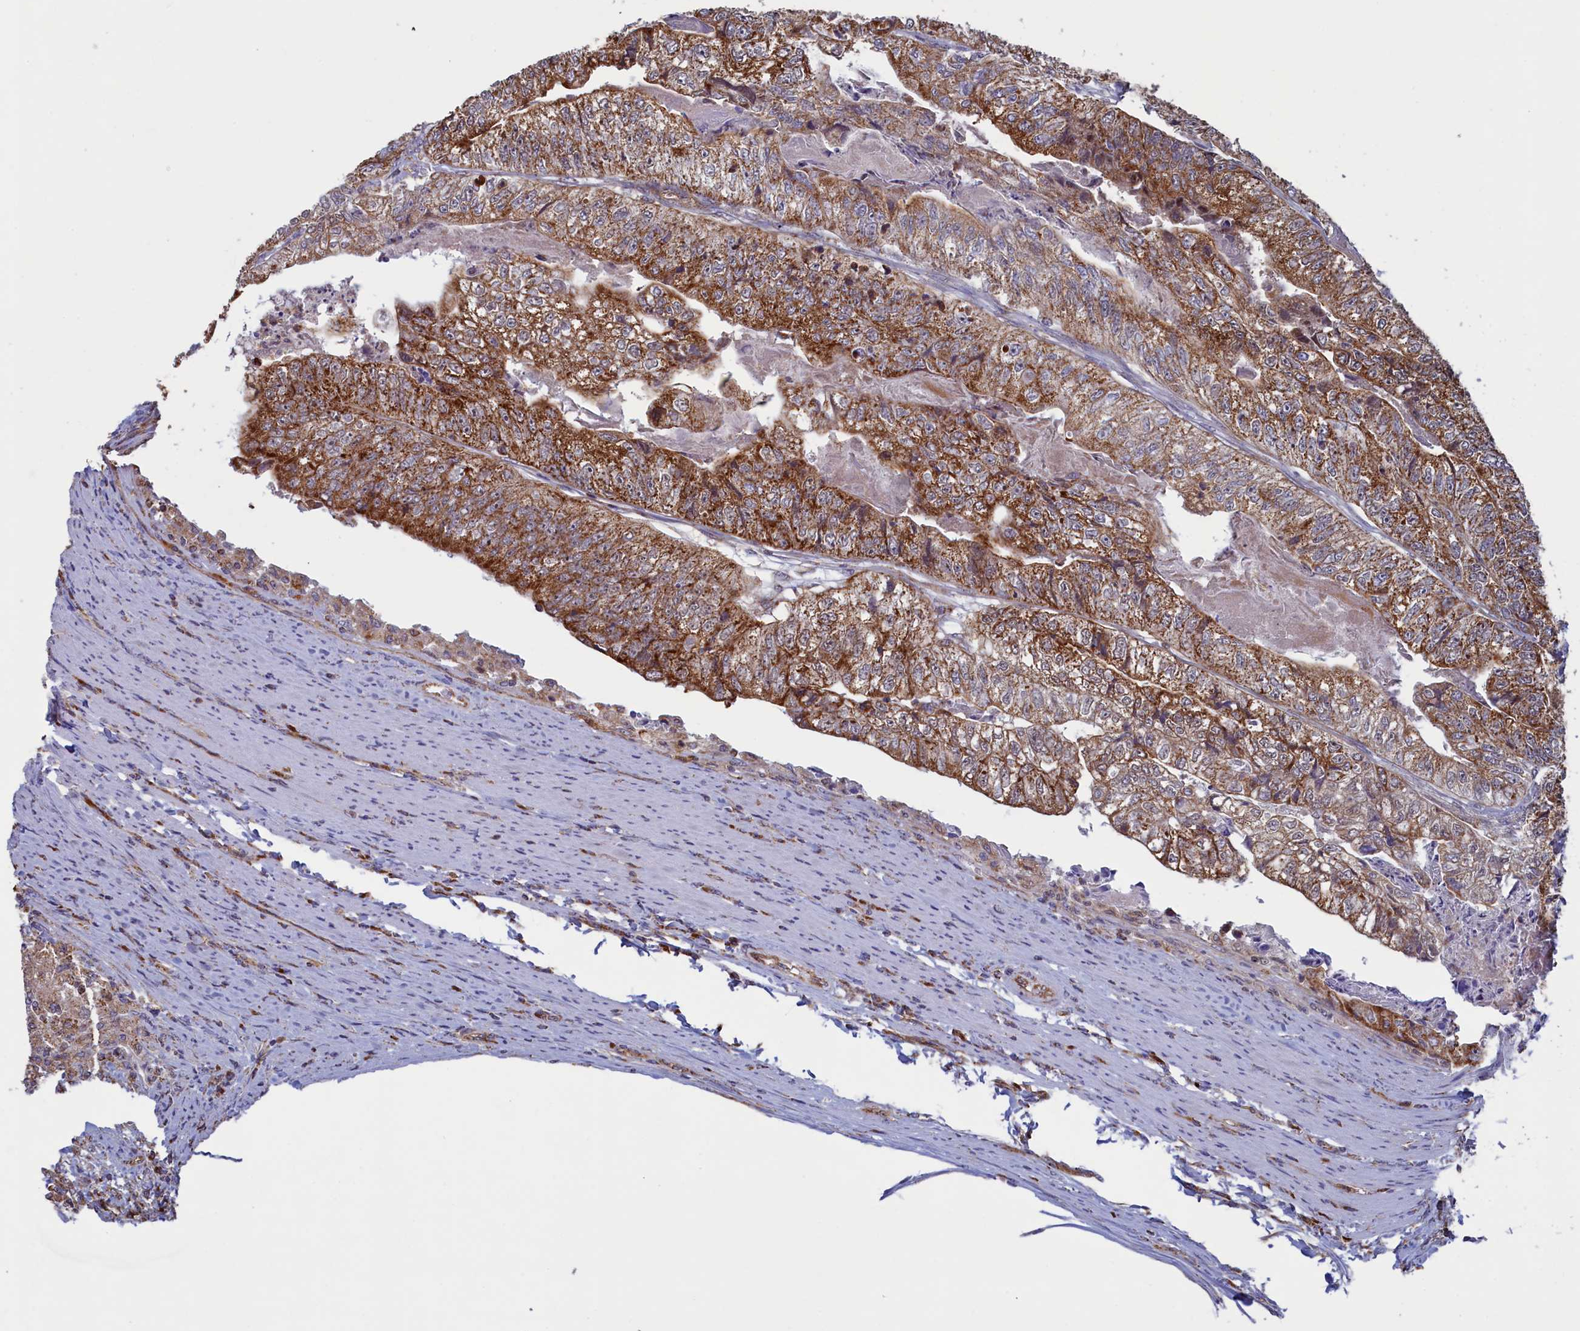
{"staining": {"intensity": "moderate", "quantity": ">75%", "location": "cytoplasmic/membranous"}, "tissue": "colorectal cancer", "cell_type": "Tumor cells", "image_type": "cancer", "snomed": [{"axis": "morphology", "description": "Adenocarcinoma, NOS"}, {"axis": "topography", "description": "Colon"}], "caption": "Moderate cytoplasmic/membranous positivity is appreciated in approximately >75% of tumor cells in colorectal cancer (adenocarcinoma). The protein is stained brown, and the nuclei are stained in blue (DAB IHC with brightfield microscopy, high magnification).", "gene": "UBE3B", "patient": {"sex": "female", "age": 67}}